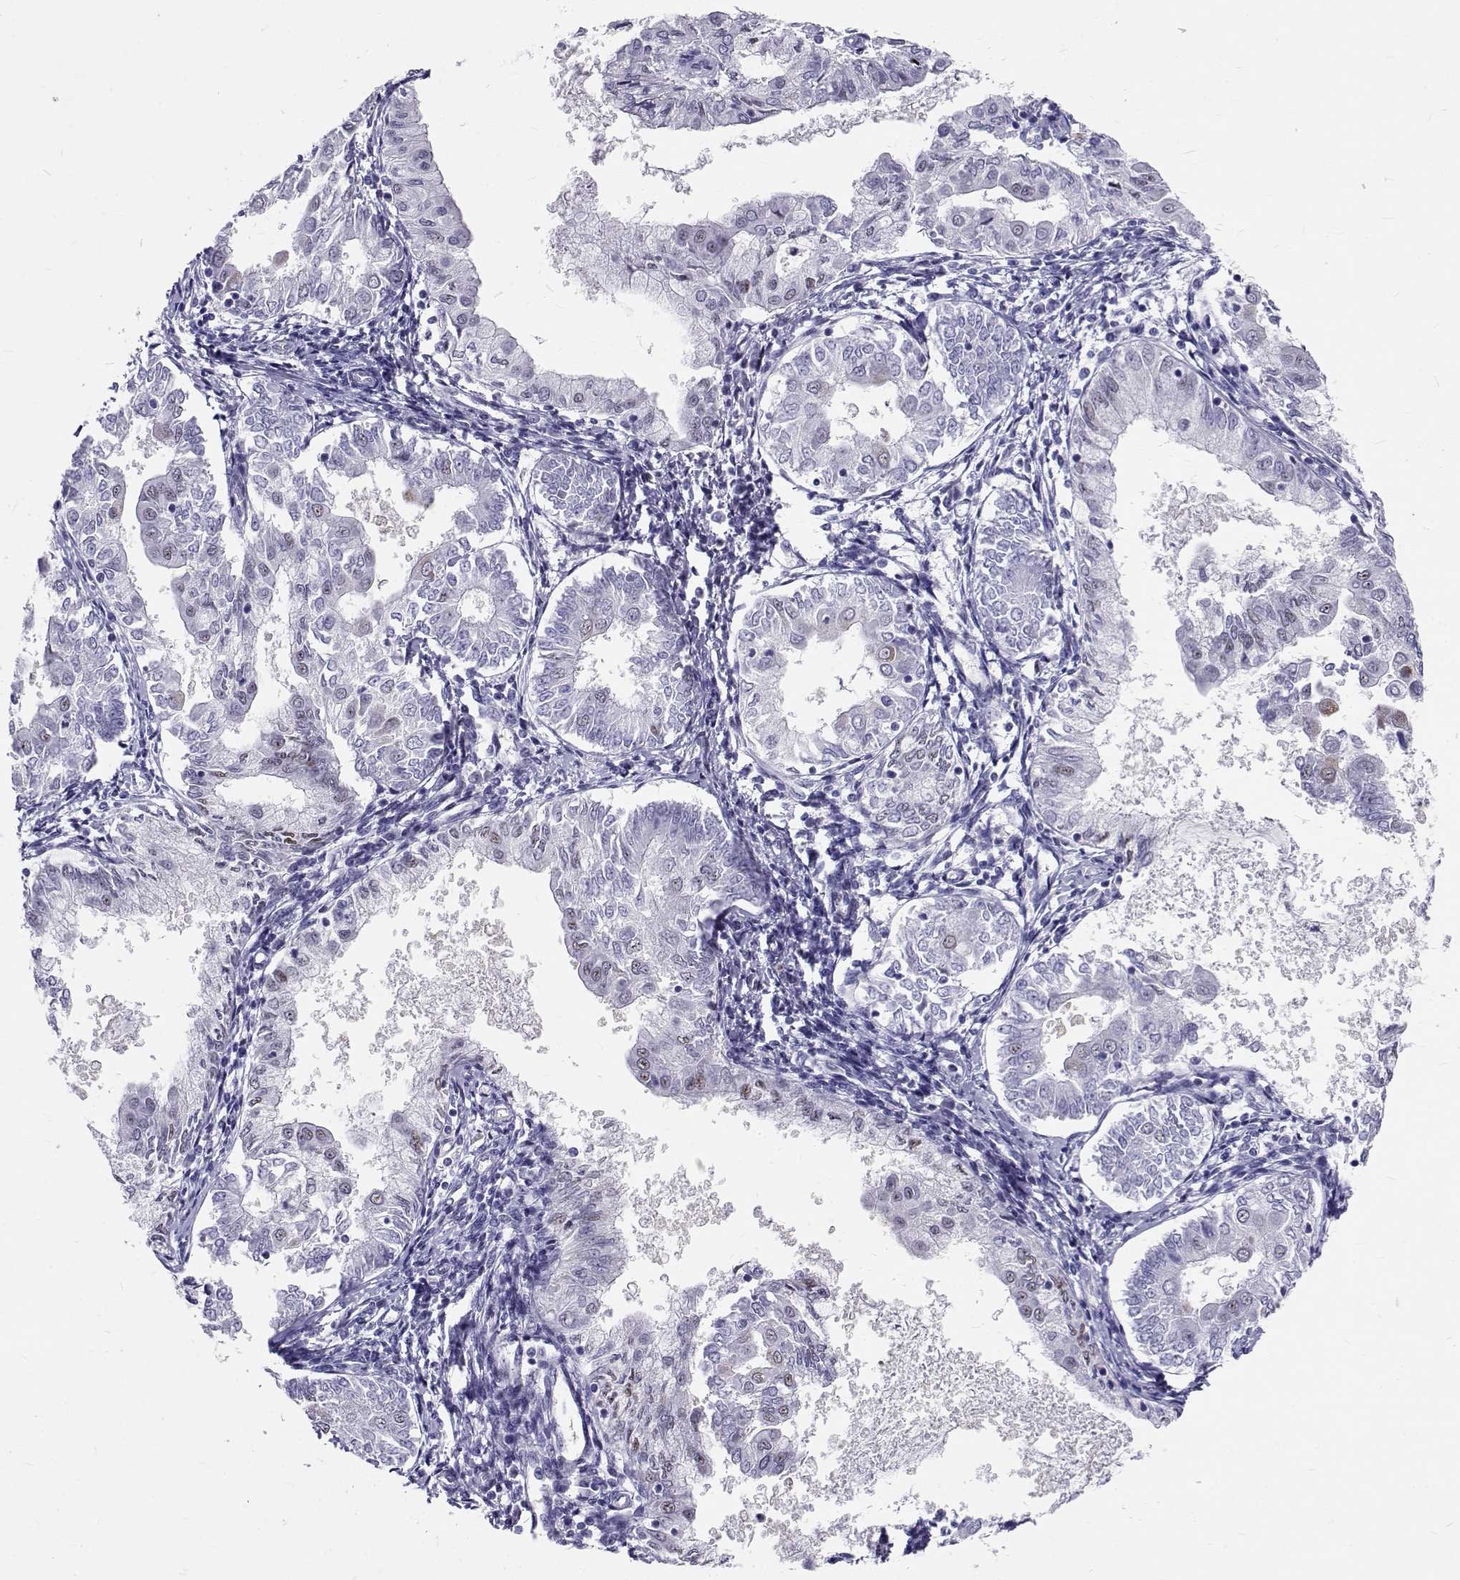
{"staining": {"intensity": "weak", "quantity": "<25%", "location": "nuclear"}, "tissue": "endometrial cancer", "cell_type": "Tumor cells", "image_type": "cancer", "snomed": [{"axis": "morphology", "description": "Adenocarcinoma, NOS"}, {"axis": "topography", "description": "Endometrium"}], "caption": "This is an immunohistochemistry (IHC) photomicrograph of endometrial cancer (adenocarcinoma). There is no expression in tumor cells.", "gene": "IGSF1", "patient": {"sex": "female", "age": 68}}